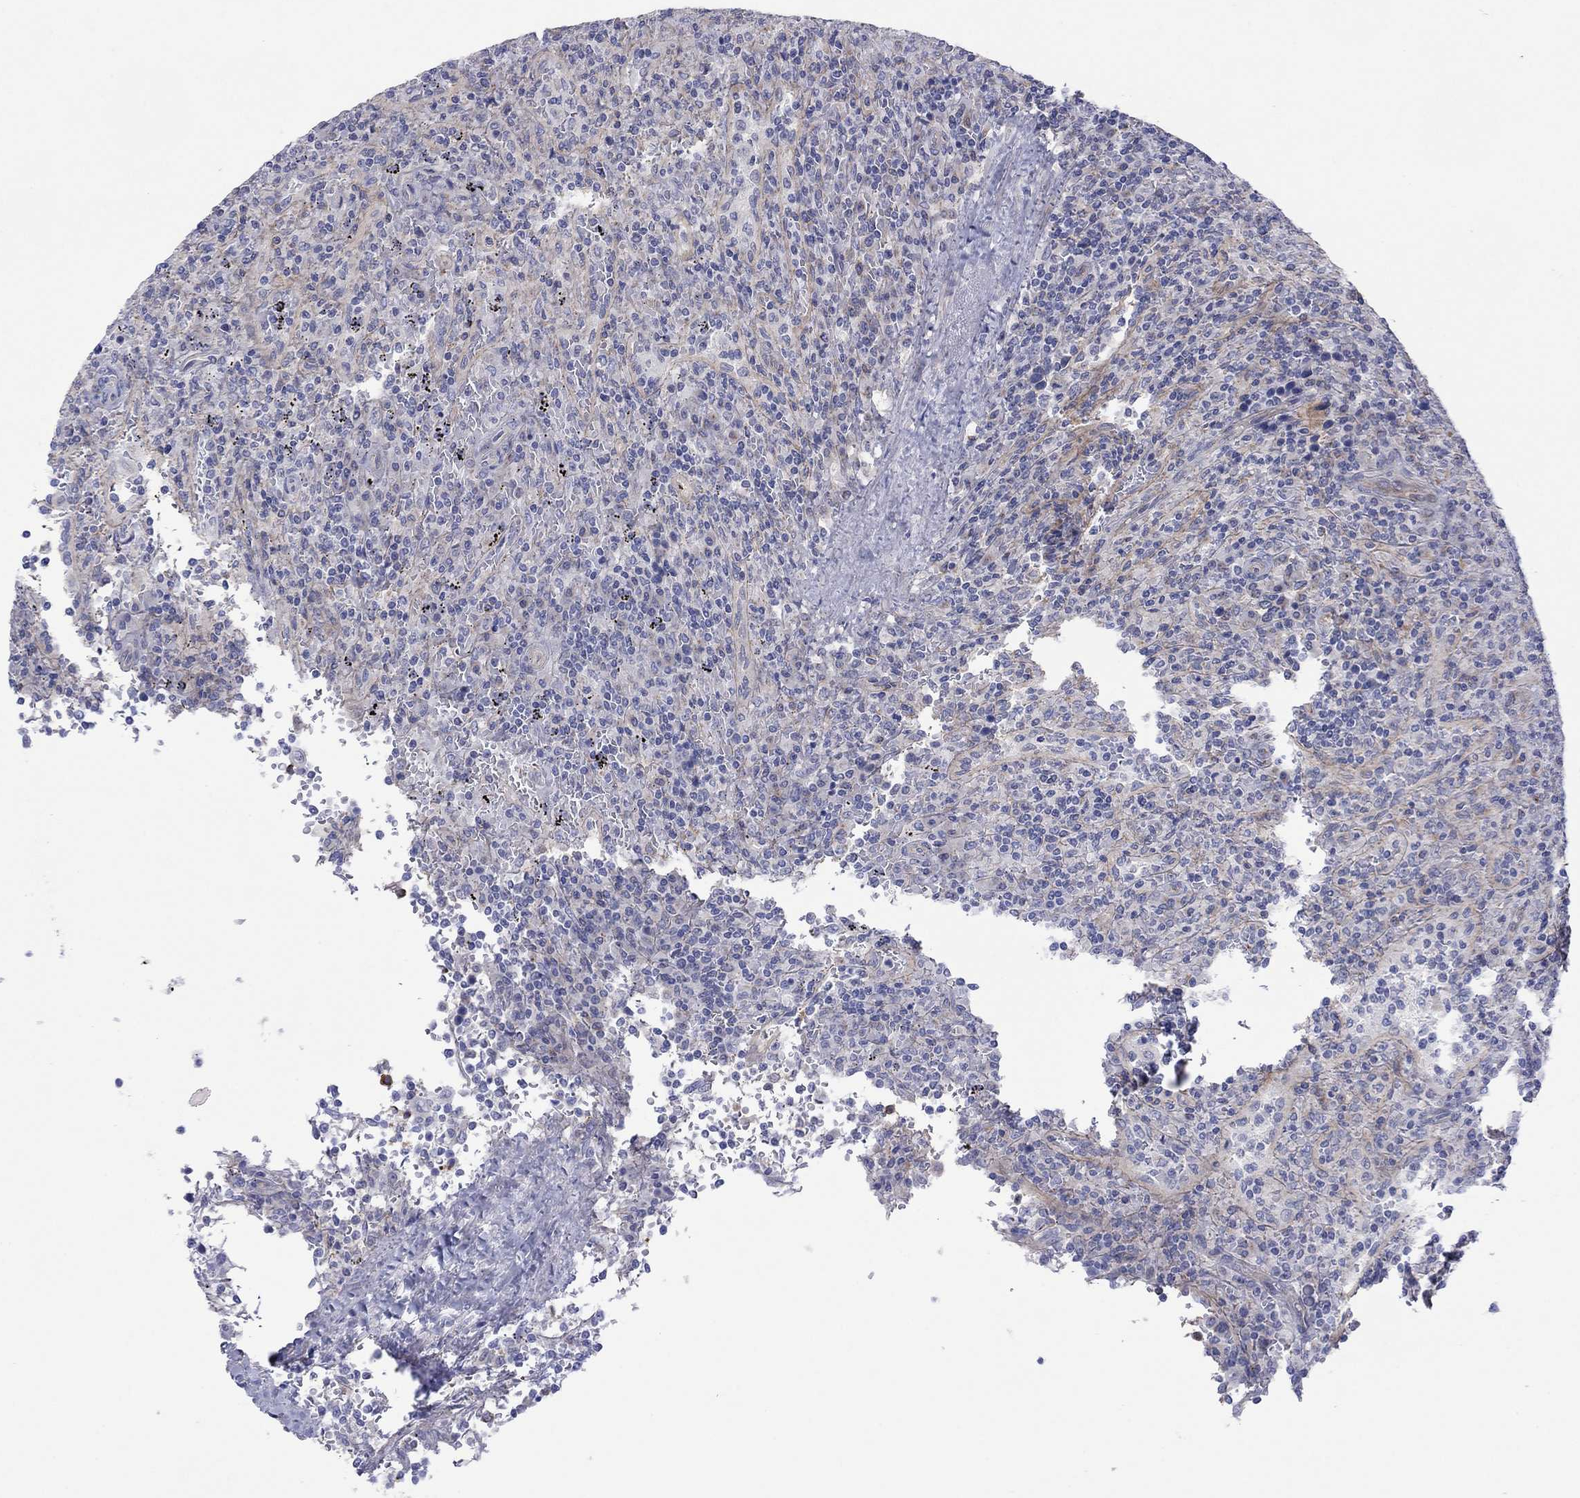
{"staining": {"intensity": "negative", "quantity": "none", "location": "none"}, "tissue": "lymphoma", "cell_type": "Tumor cells", "image_type": "cancer", "snomed": [{"axis": "morphology", "description": "Malignant lymphoma, non-Hodgkin's type, Low grade"}, {"axis": "topography", "description": "Spleen"}], "caption": "Protein analysis of malignant lymphoma, non-Hodgkin's type (low-grade) exhibits no significant staining in tumor cells.", "gene": "TPRN", "patient": {"sex": "male", "age": 62}}